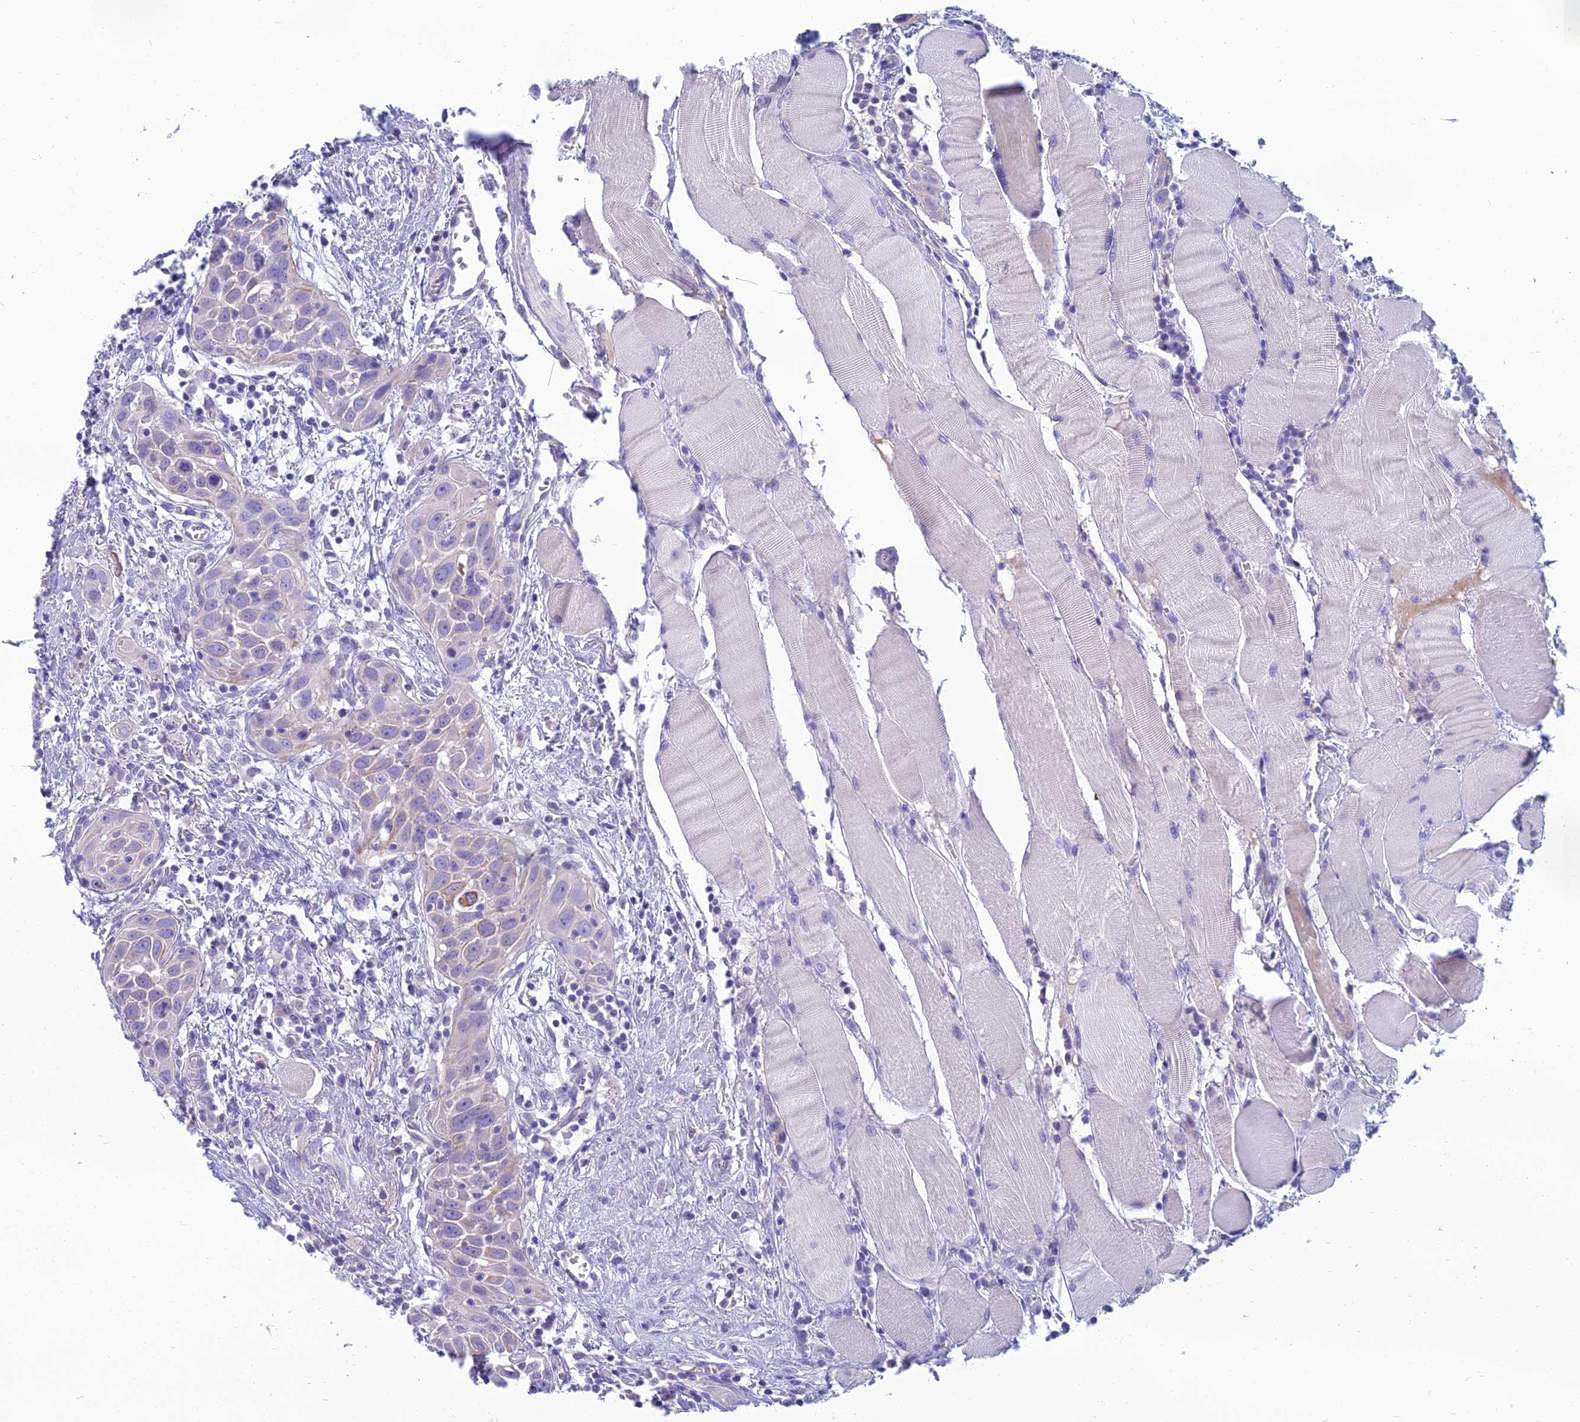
{"staining": {"intensity": "negative", "quantity": "none", "location": "none"}, "tissue": "head and neck cancer", "cell_type": "Tumor cells", "image_type": "cancer", "snomed": [{"axis": "morphology", "description": "Squamous cell carcinoma, NOS"}, {"axis": "topography", "description": "Oral tissue"}, {"axis": "topography", "description": "Head-Neck"}], "caption": "Immunohistochemistry photomicrograph of squamous cell carcinoma (head and neck) stained for a protein (brown), which reveals no expression in tumor cells.", "gene": "SPTLC3", "patient": {"sex": "female", "age": 50}}